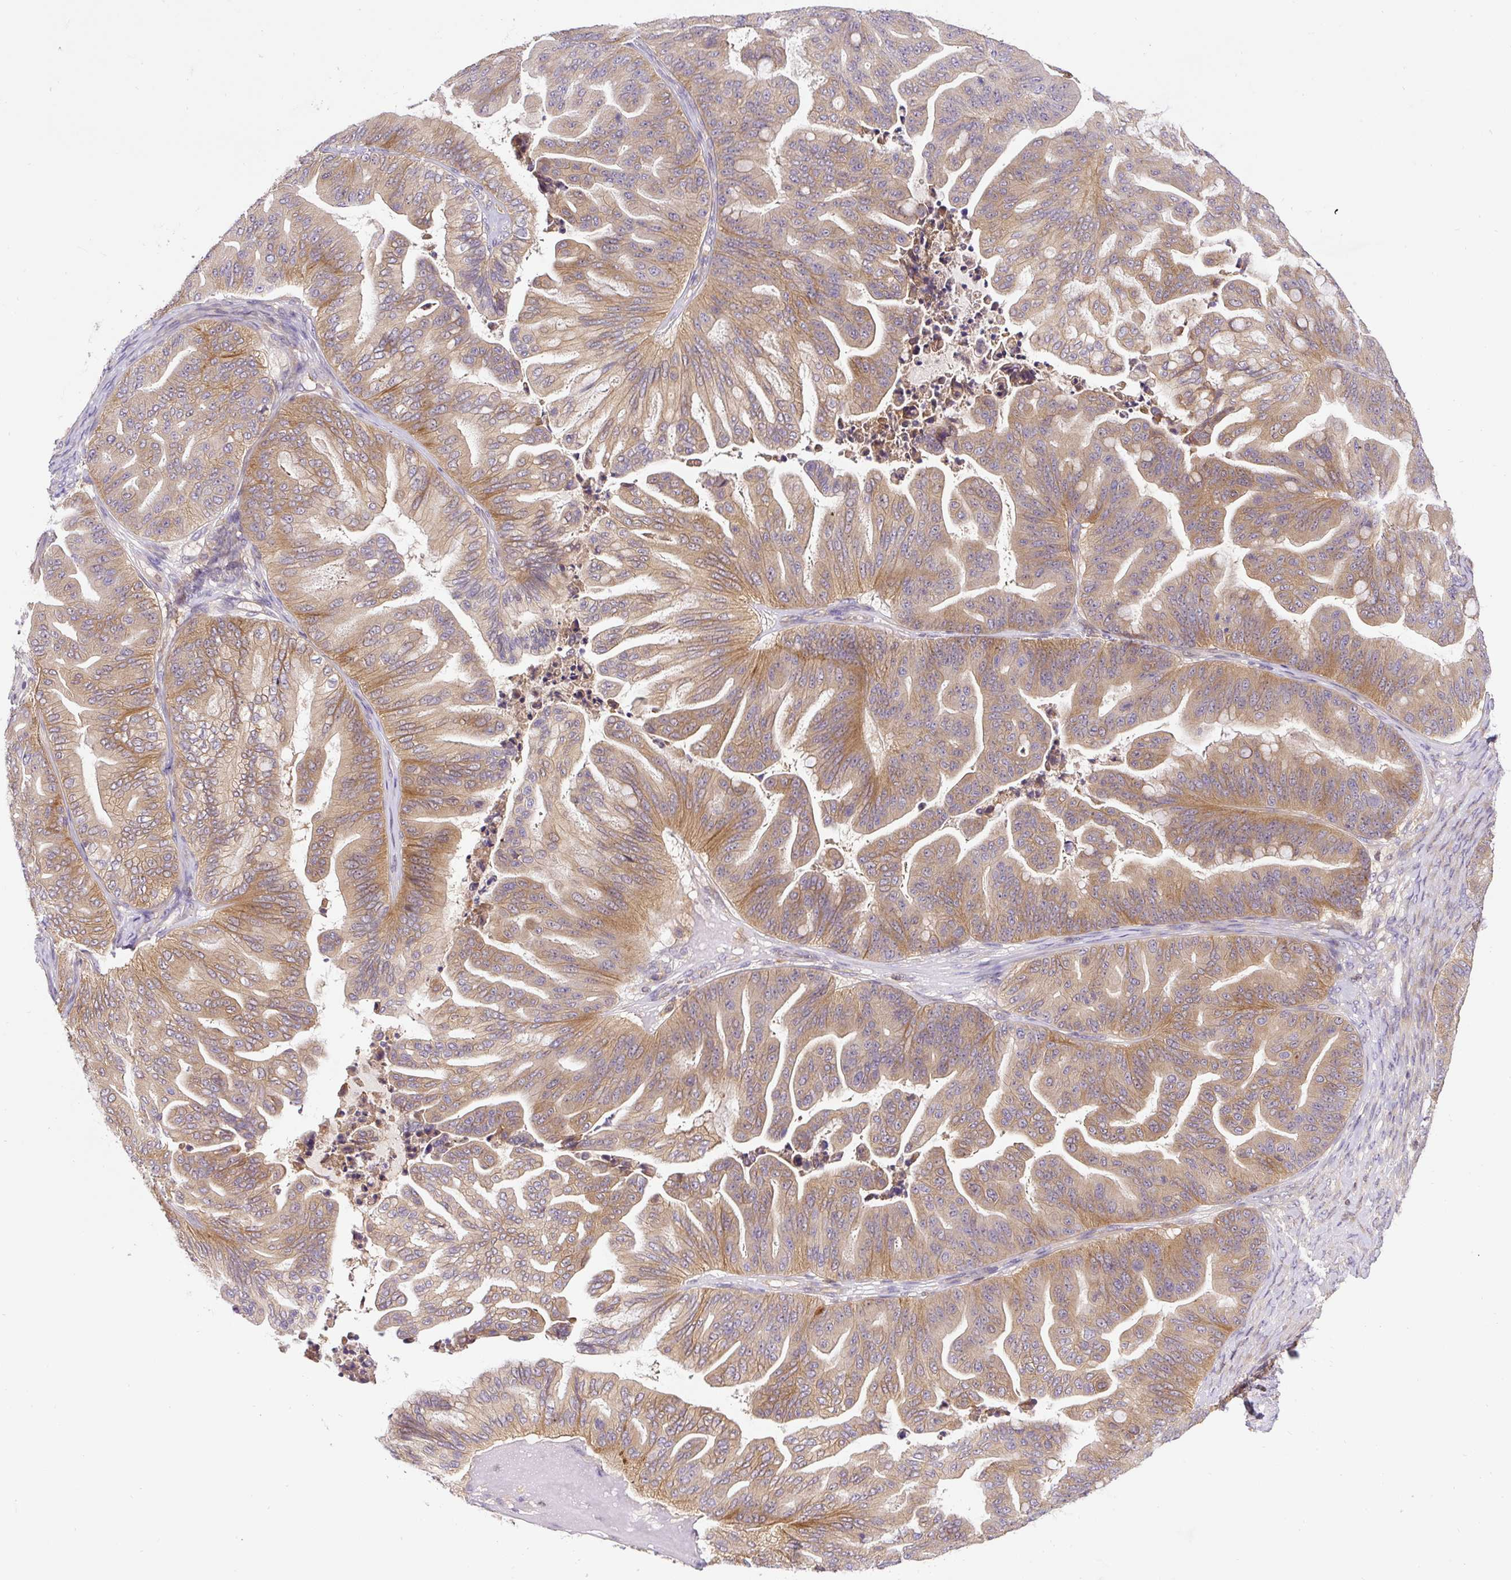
{"staining": {"intensity": "moderate", "quantity": ">75%", "location": "cytoplasmic/membranous"}, "tissue": "ovarian cancer", "cell_type": "Tumor cells", "image_type": "cancer", "snomed": [{"axis": "morphology", "description": "Cystadenocarcinoma, mucinous, NOS"}, {"axis": "topography", "description": "Ovary"}], "caption": "A medium amount of moderate cytoplasmic/membranous expression is seen in approximately >75% of tumor cells in ovarian mucinous cystadenocarcinoma tissue.", "gene": "CCDC28A", "patient": {"sex": "female", "age": 67}}